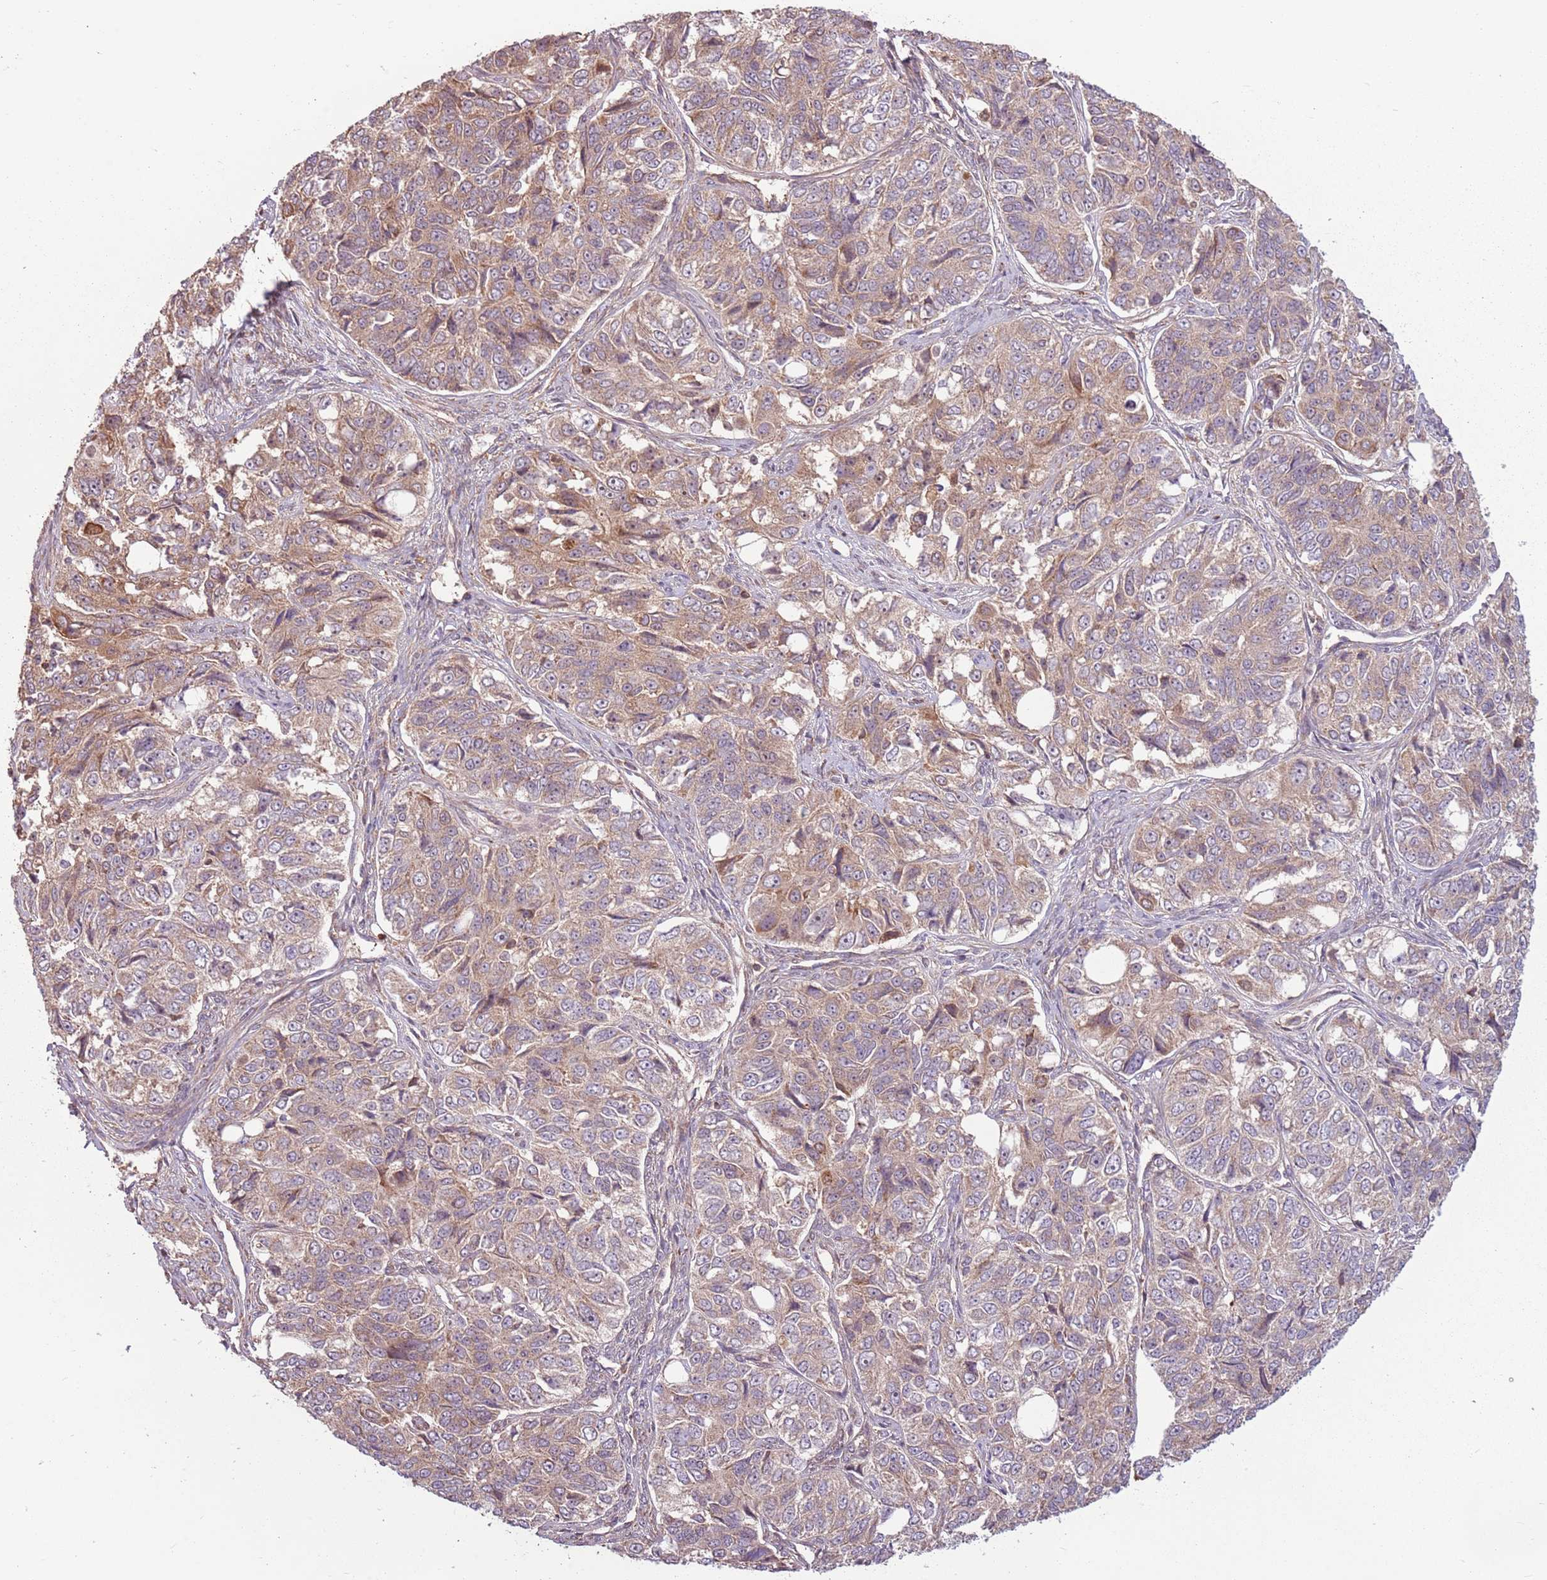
{"staining": {"intensity": "weak", "quantity": ">75%", "location": "cytoplasmic/membranous"}, "tissue": "ovarian cancer", "cell_type": "Tumor cells", "image_type": "cancer", "snomed": [{"axis": "morphology", "description": "Carcinoma, endometroid"}, {"axis": "topography", "description": "Ovary"}], "caption": "Ovarian cancer (endometroid carcinoma) stained for a protein displays weak cytoplasmic/membranous positivity in tumor cells. The staining is performed using DAB brown chromogen to label protein expression. The nuclei are counter-stained blue using hematoxylin.", "gene": "RPL21", "patient": {"sex": "female", "age": 51}}